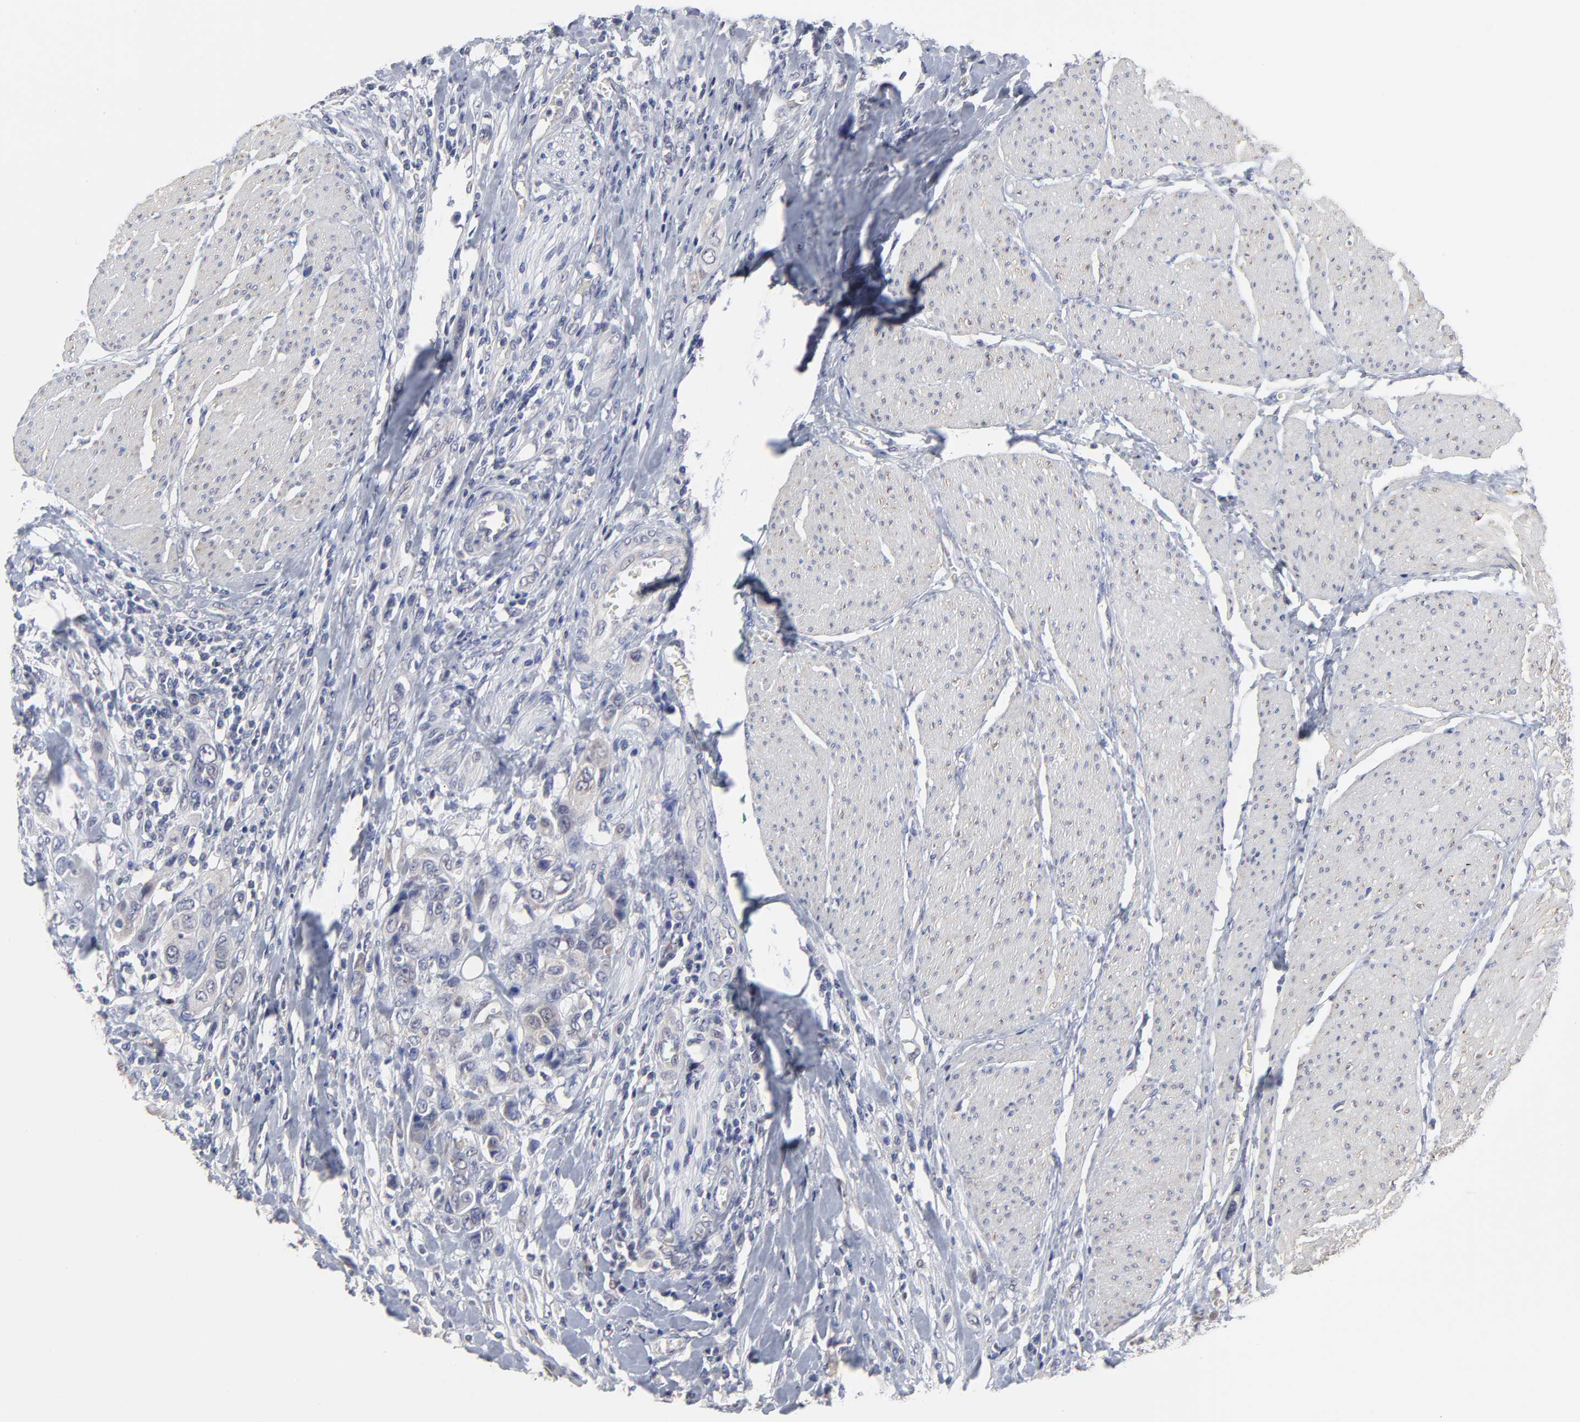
{"staining": {"intensity": "negative", "quantity": "none", "location": "none"}, "tissue": "urothelial cancer", "cell_type": "Tumor cells", "image_type": "cancer", "snomed": [{"axis": "morphology", "description": "Urothelial carcinoma, High grade"}, {"axis": "topography", "description": "Urinary bladder"}], "caption": "An IHC photomicrograph of high-grade urothelial carcinoma is shown. There is no staining in tumor cells of high-grade urothelial carcinoma.", "gene": "MAGEA10", "patient": {"sex": "male", "age": 50}}